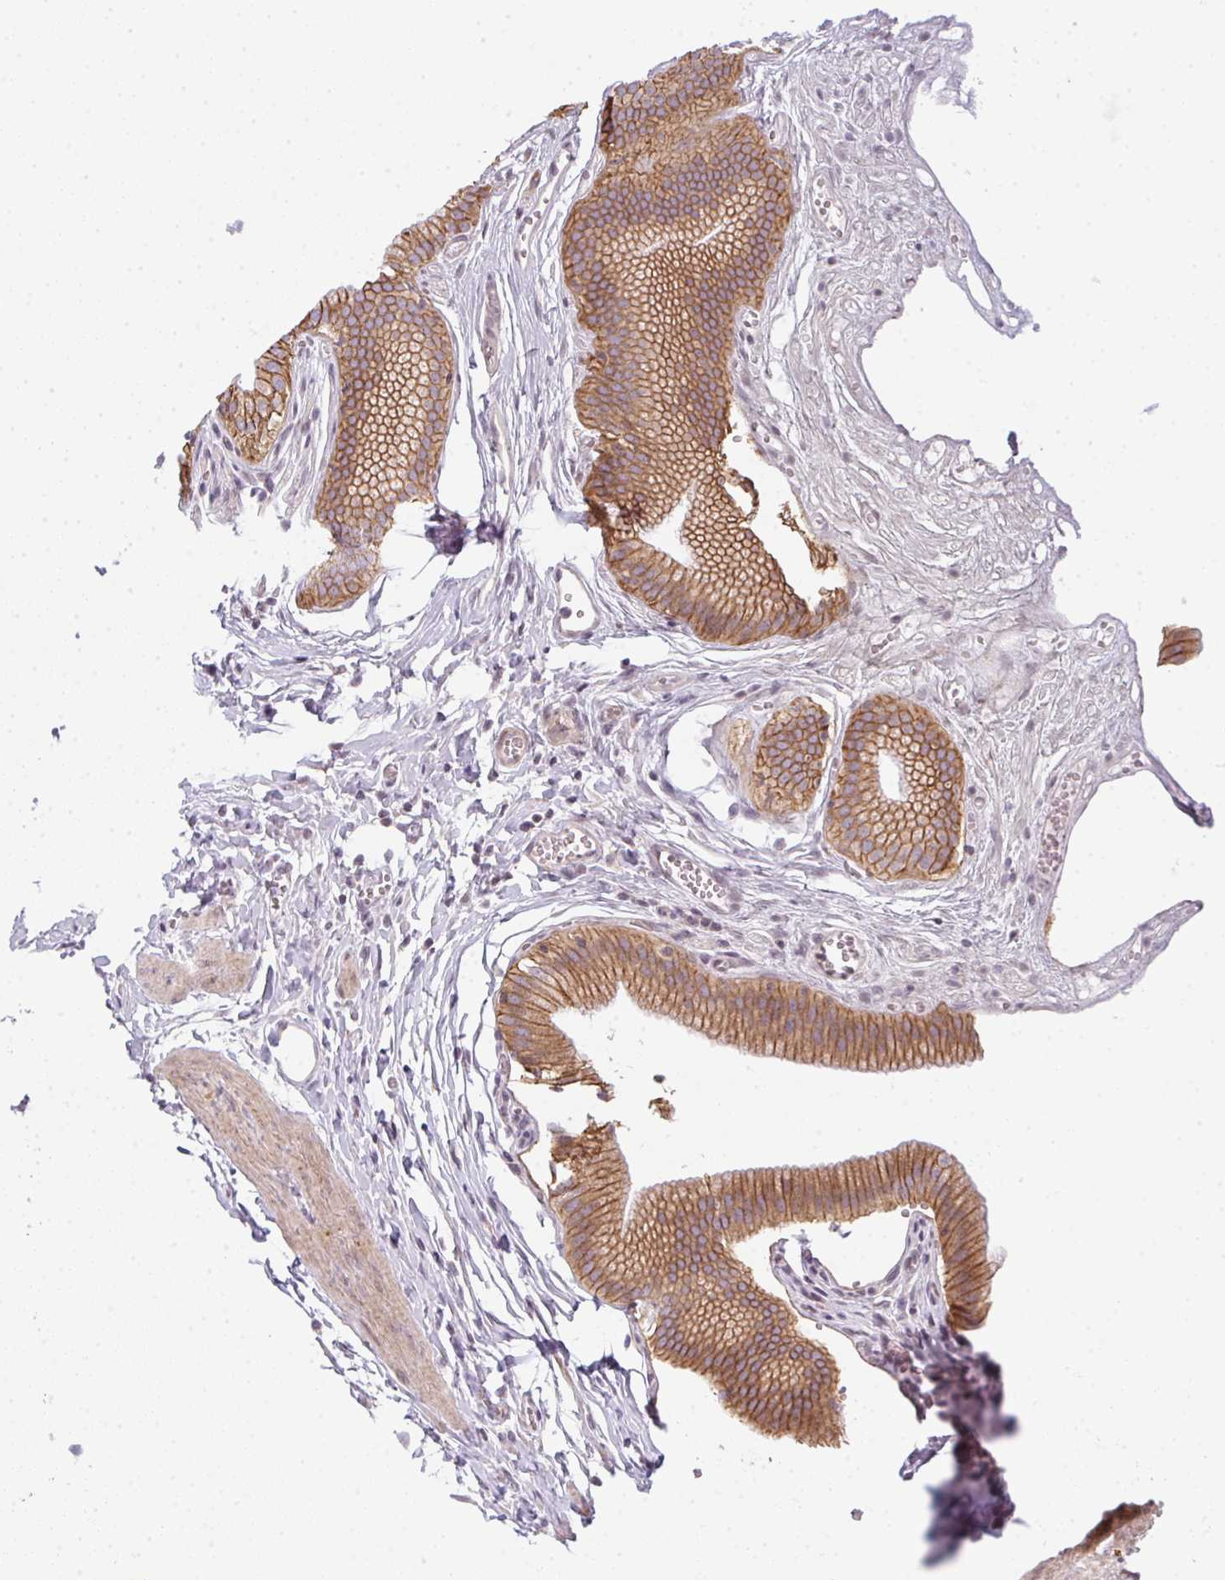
{"staining": {"intensity": "moderate", "quantity": ">75%", "location": "cytoplasmic/membranous"}, "tissue": "gallbladder", "cell_type": "Glandular cells", "image_type": "normal", "snomed": [{"axis": "morphology", "description": "Normal tissue, NOS"}, {"axis": "topography", "description": "Gallbladder"}, {"axis": "topography", "description": "Peripheral nerve tissue"}], "caption": "This is an image of immunohistochemistry staining of benign gallbladder, which shows moderate staining in the cytoplasmic/membranous of glandular cells.", "gene": "TMEM237", "patient": {"sex": "male", "age": 17}}